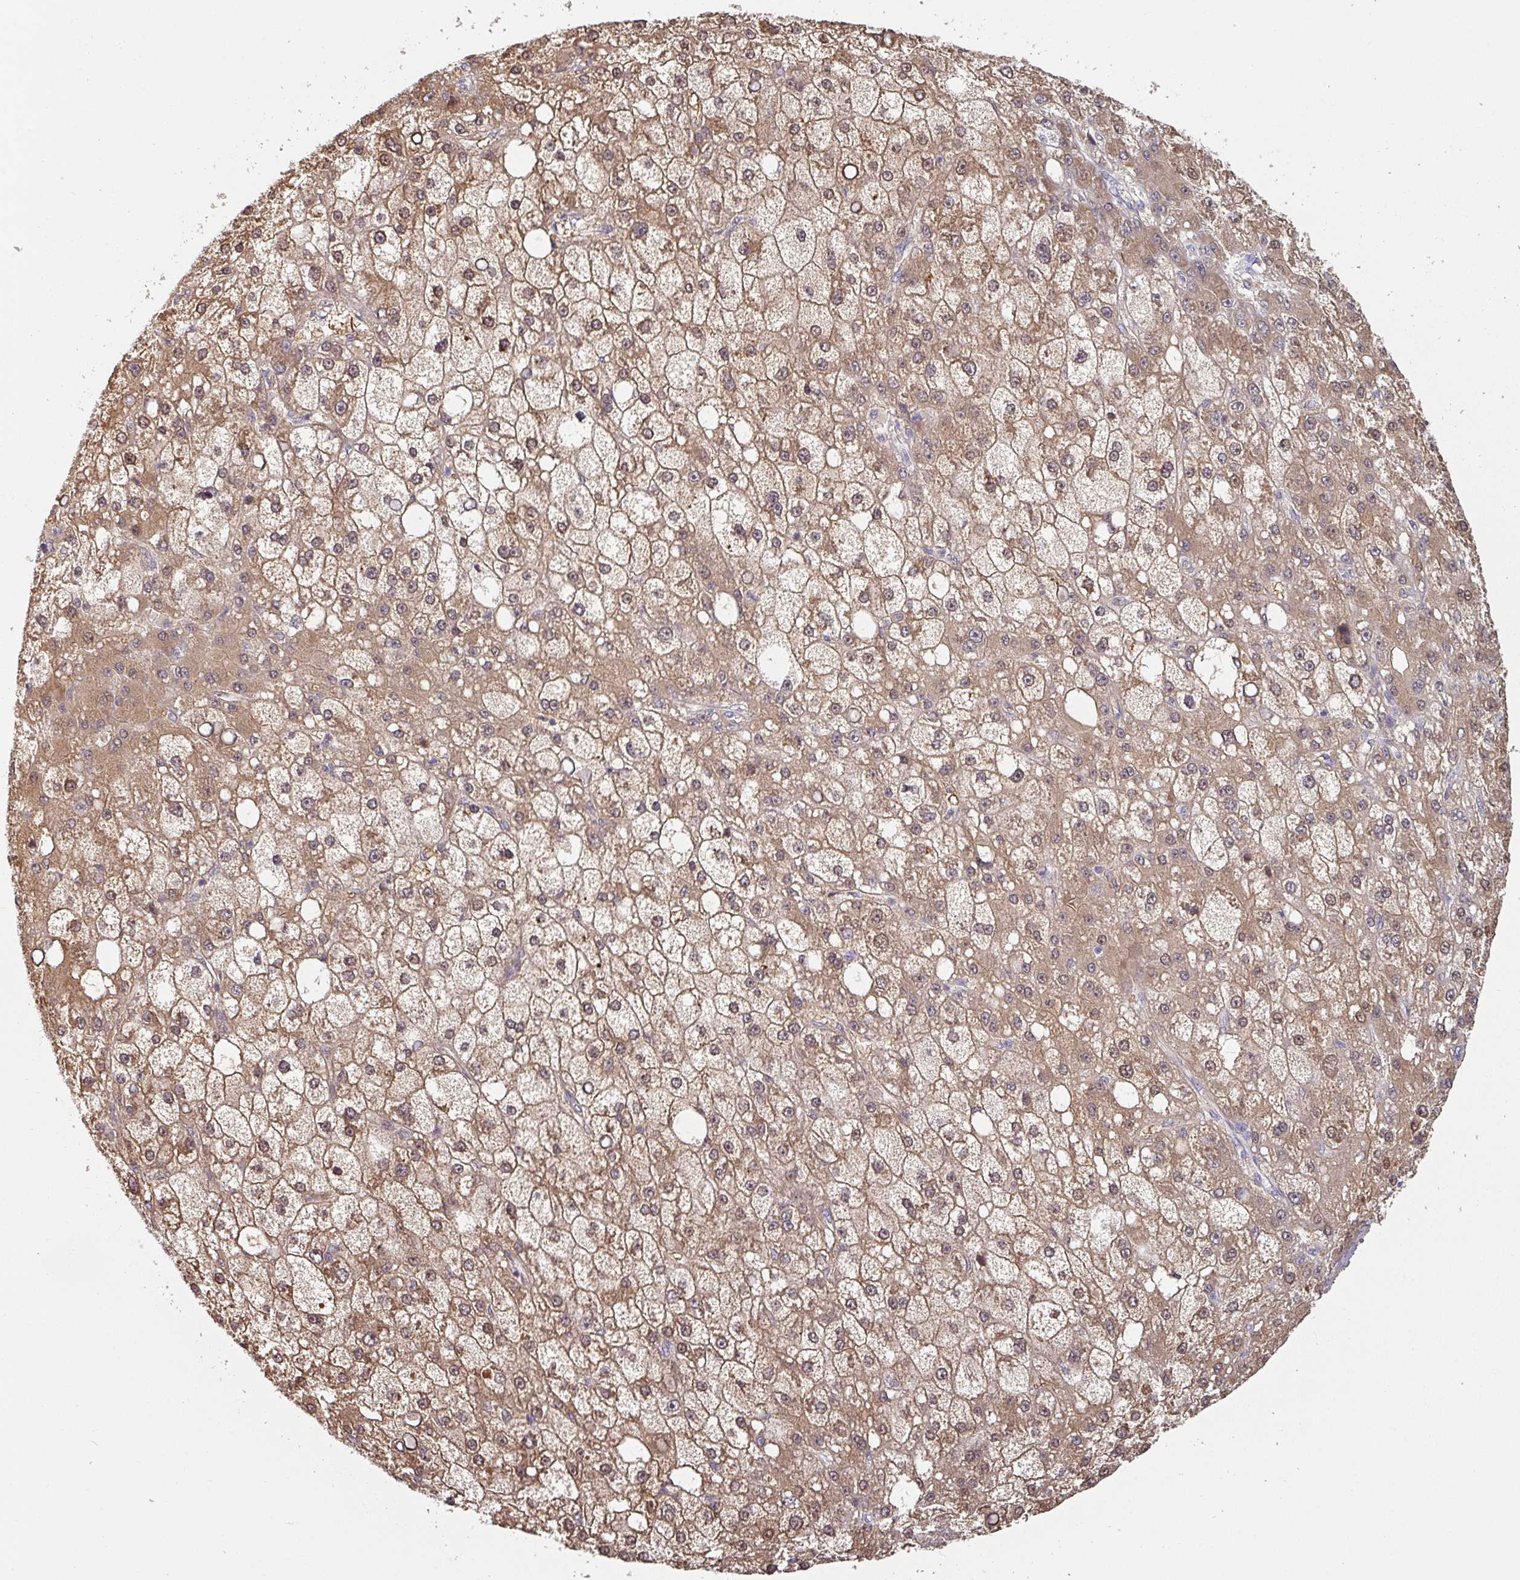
{"staining": {"intensity": "moderate", "quantity": ">75%", "location": "cytoplasmic/membranous,nuclear"}, "tissue": "liver cancer", "cell_type": "Tumor cells", "image_type": "cancer", "snomed": [{"axis": "morphology", "description": "Carcinoma, Hepatocellular, NOS"}, {"axis": "topography", "description": "Liver"}], "caption": "The photomicrograph exhibits a brown stain indicating the presence of a protein in the cytoplasmic/membranous and nuclear of tumor cells in liver cancer.", "gene": "CEP78", "patient": {"sex": "male", "age": 67}}